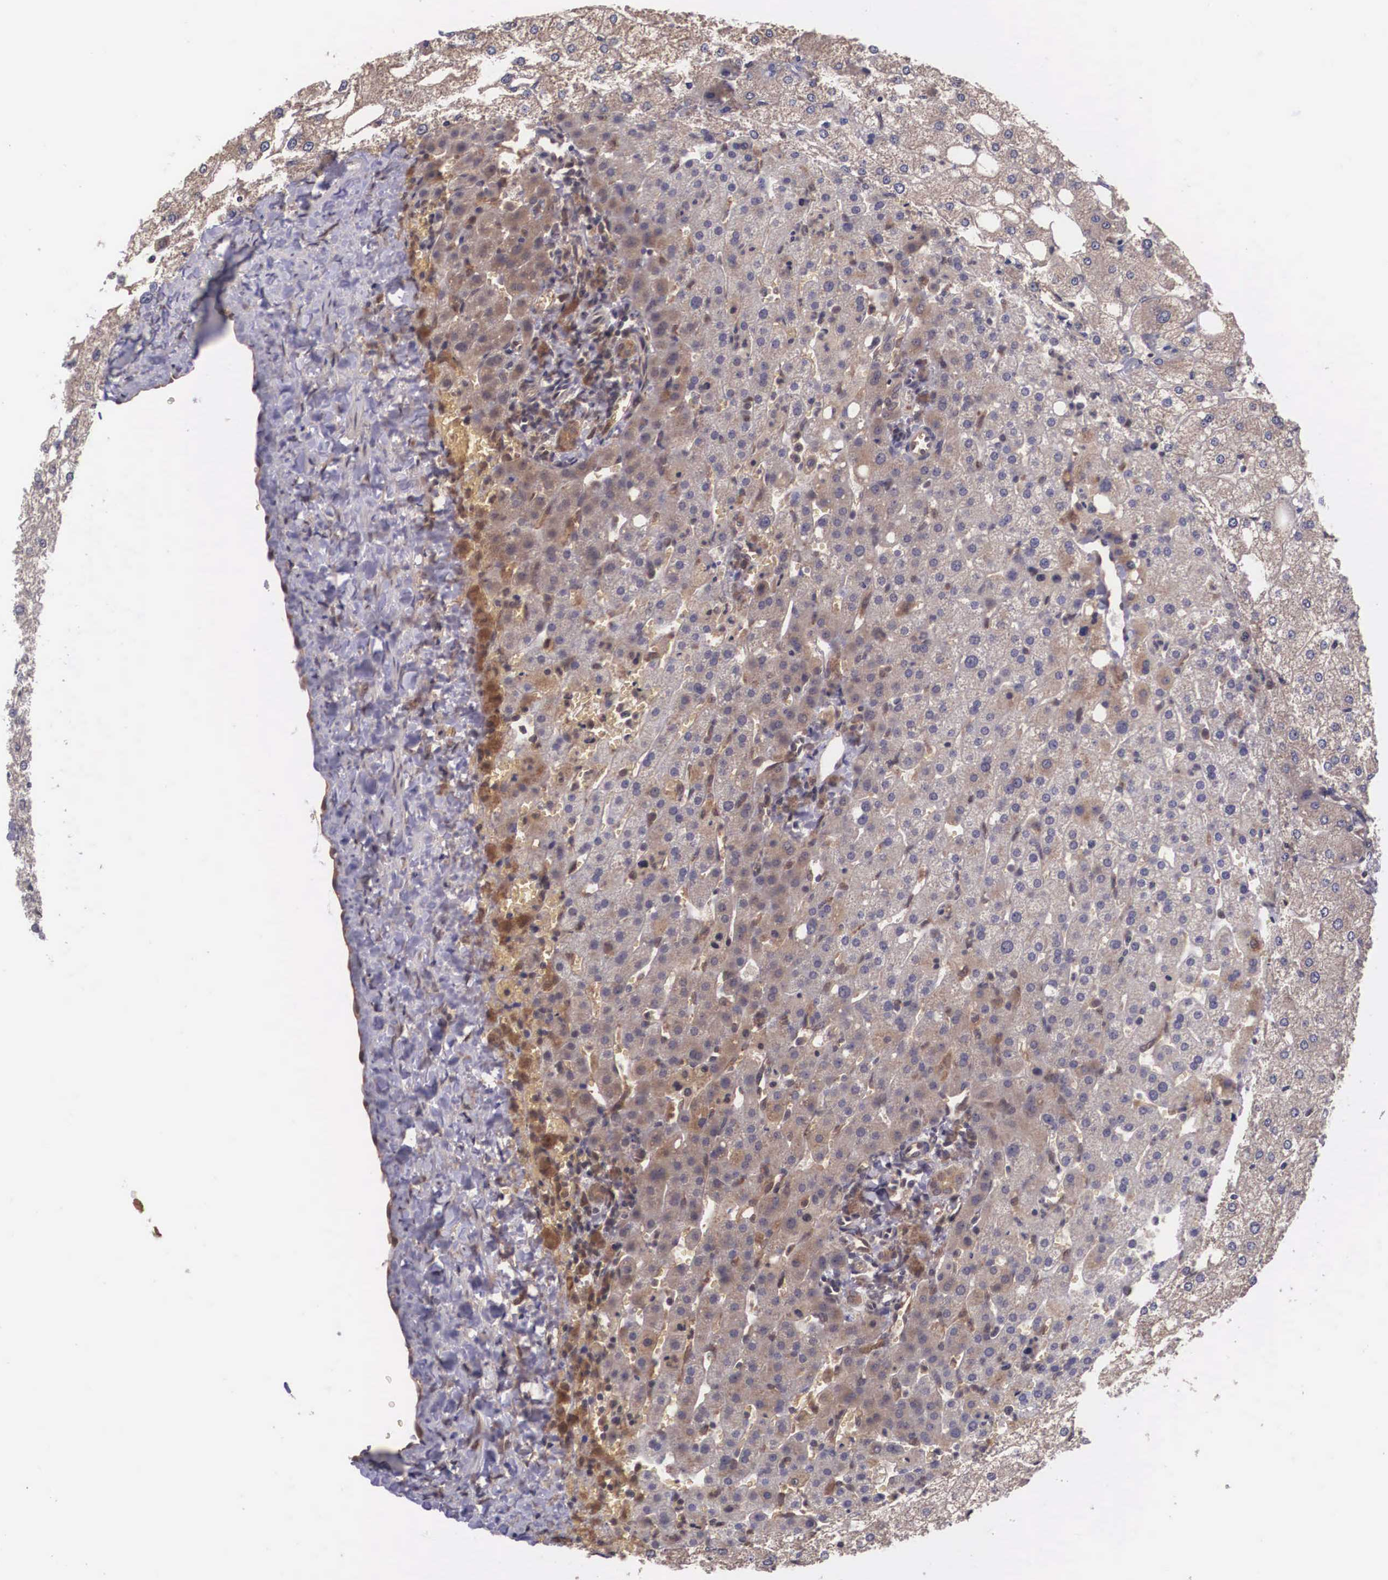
{"staining": {"intensity": "moderate", "quantity": ">75%", "location": "cytoplasmic/membranous"}, "tissue": "liver", "cell_type": "Cholangiocytes", "image_type": "normal", "snomed": [{"axis": "morphology", "description": "Normal tissue, NOS"}, {"axis": "morphology", "description": "Adenocarcinoma, metastatic, NOS"}, {"axis": "topography", "description": "Liver"}], "caption": "Cholangiocytes display medium levels of moderate cytoplasmic/membranous positivity in about >75% of cells in normal human liver. The protein is shown in brown color, while the nuclei are stained blue.", "gene": "VASH1", "patient": {"sex": "male", "age": 38}}